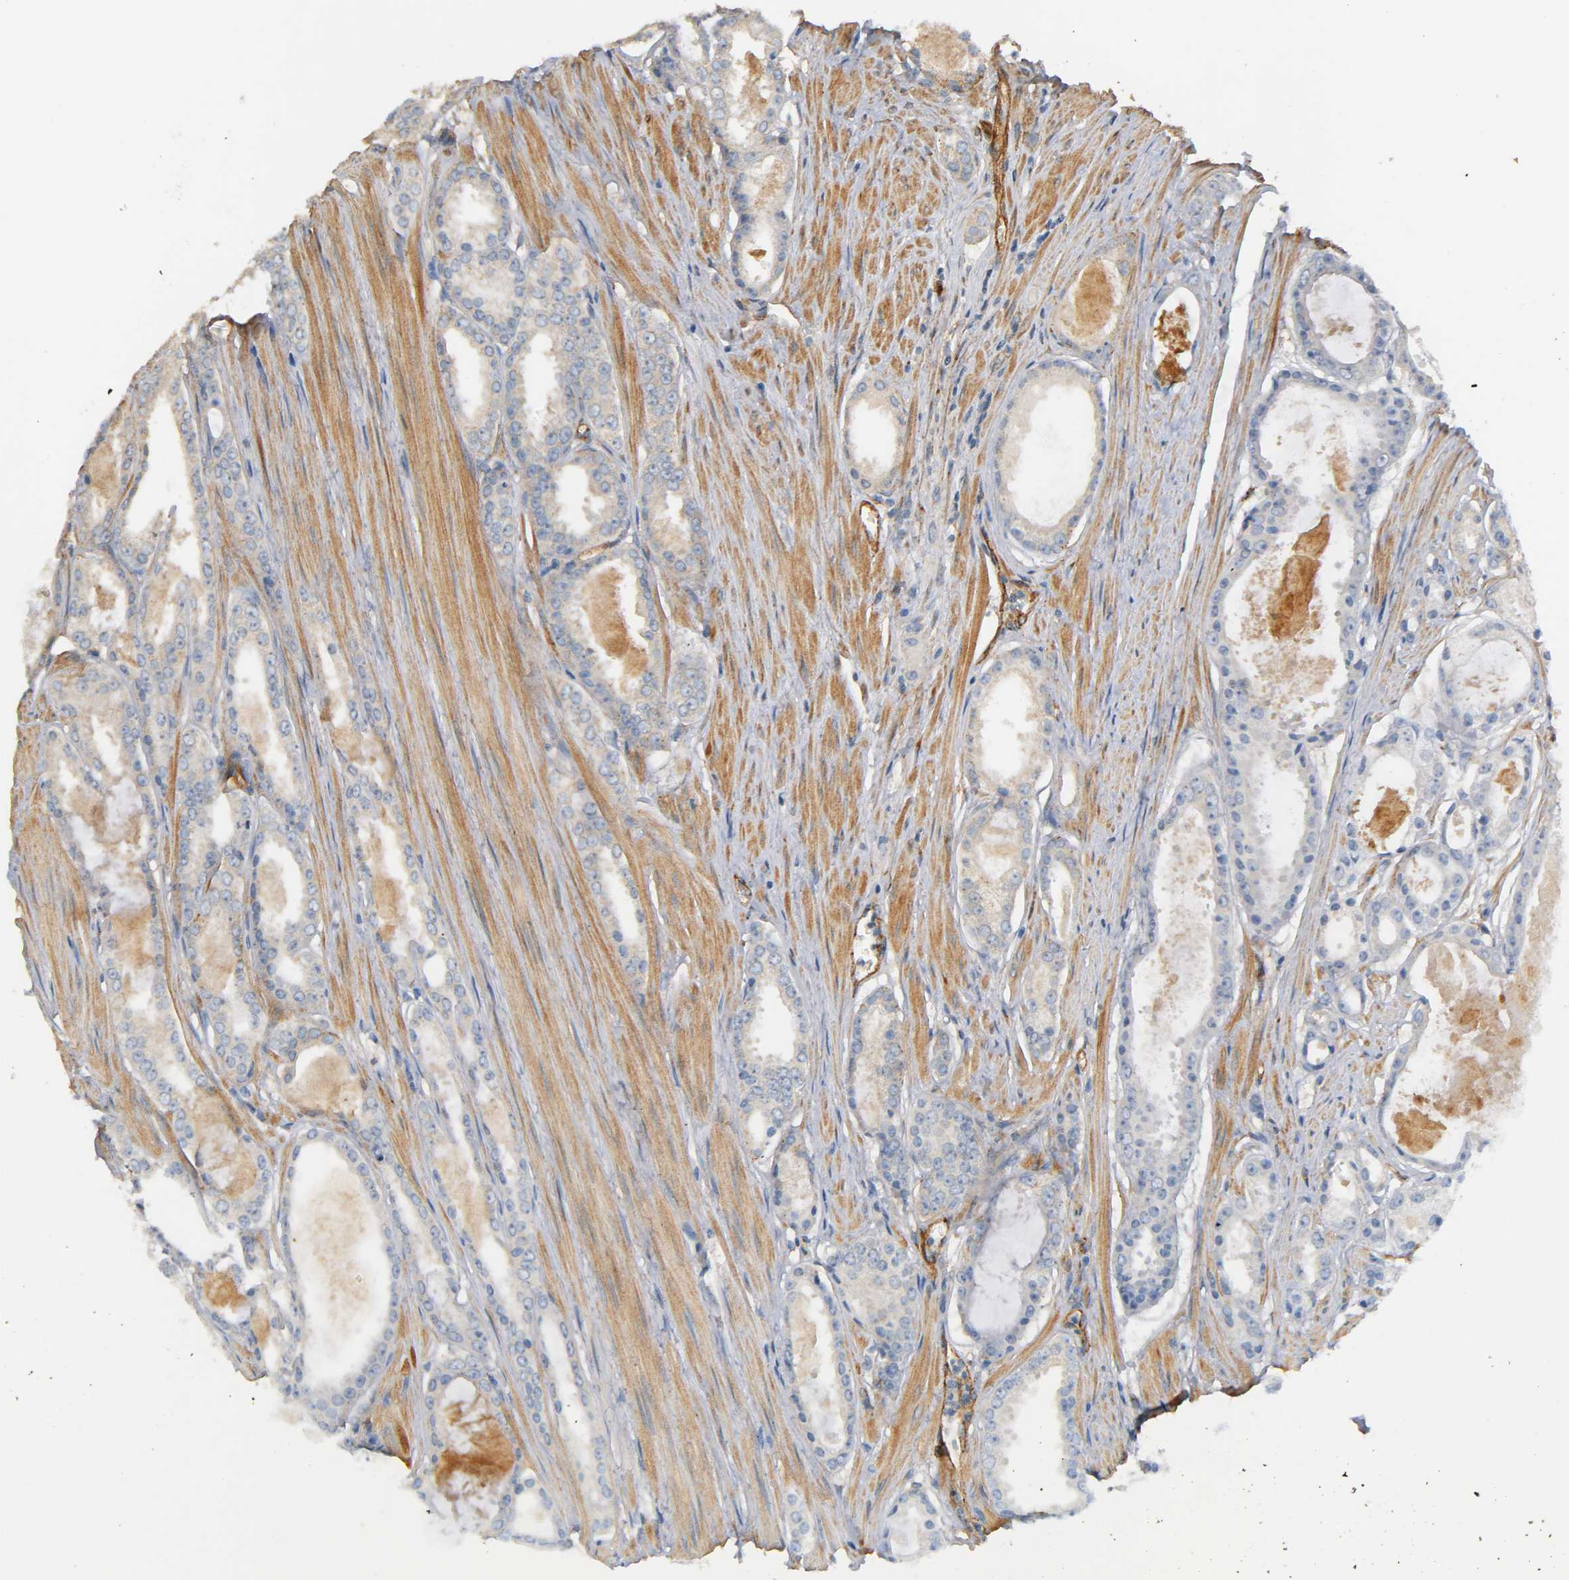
{"staining": {"intensity": "weak", "quantity": "<25%", "location": "cytoplasmic/membranous"}, "tissue": "prostate cancer", "cell_type": "Tumor cells", "image_type": "cancer", "snomed": [{"axis": "morphology", "description": "Adenocarcinoma, Low grade"}, {"axis": "topography", "description": "Prostate"}], "caption": "DAB (3,3'-diaminobenzidine) immunohistochemical staining of adenocarcinoma (low-grade) (prostate) demonstrates no significant positivity in tumor cells.", "gene": "IFITM3", "patient": {"sex": "male", "age": 57}}